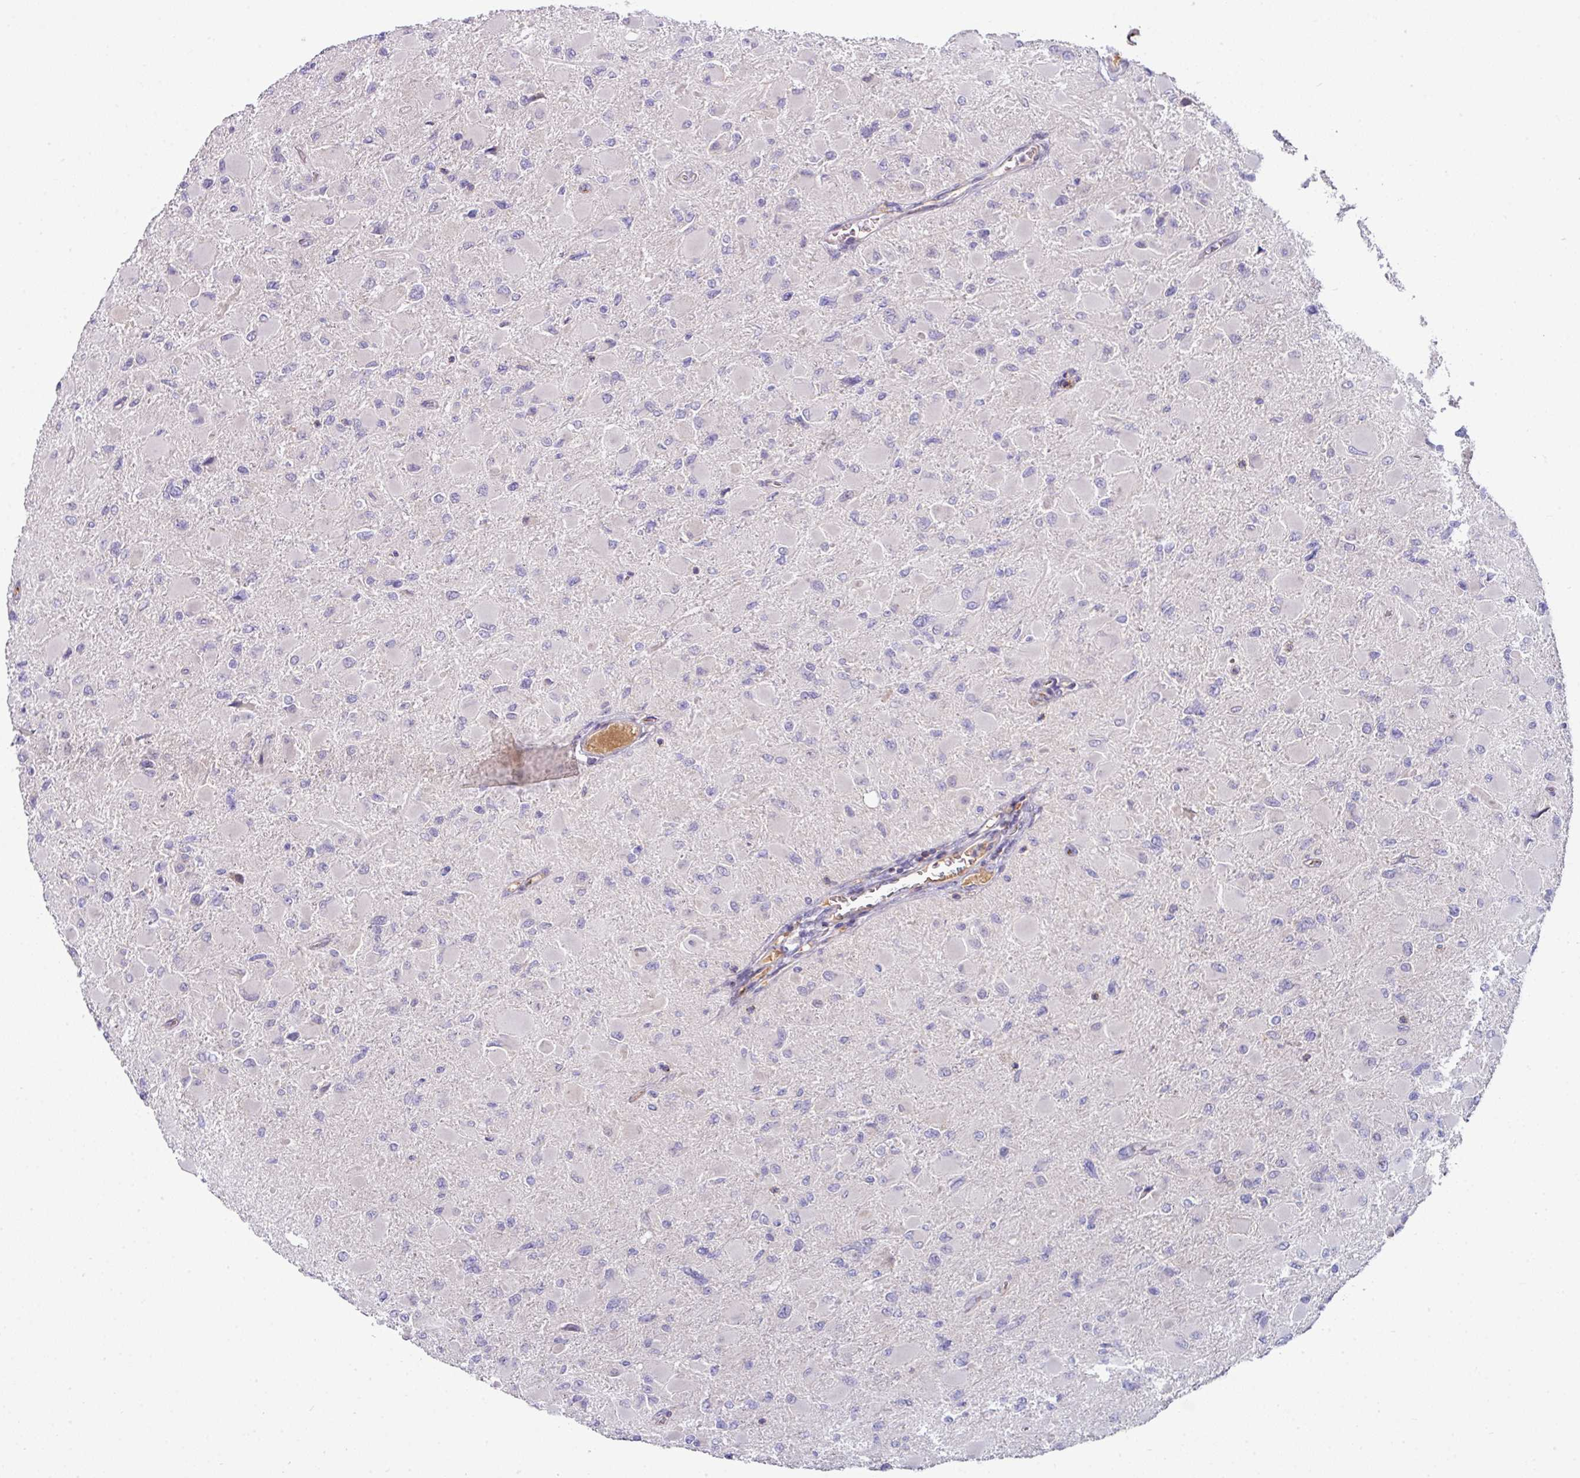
{"staining": {"intensity": "negative", "quantity": "none", "location": "none"}, "tissue": "glioma", "cell_type": "Tumor cells", "image_type": "cancer", "snomed": [{"axis": "morphology", "description": "Glioma, malignant, High grade"}, {"axis": "topography", "description": "Cerebral cortex"}], "caption": "A histopathology image of human glioma is negative for staining in tumor cells. (DAB immunohistochemistry (IHC) with hematoxylin counter stain).", "gene": "SLAMF6", "patient": {"sex": "female", "age": 36}}